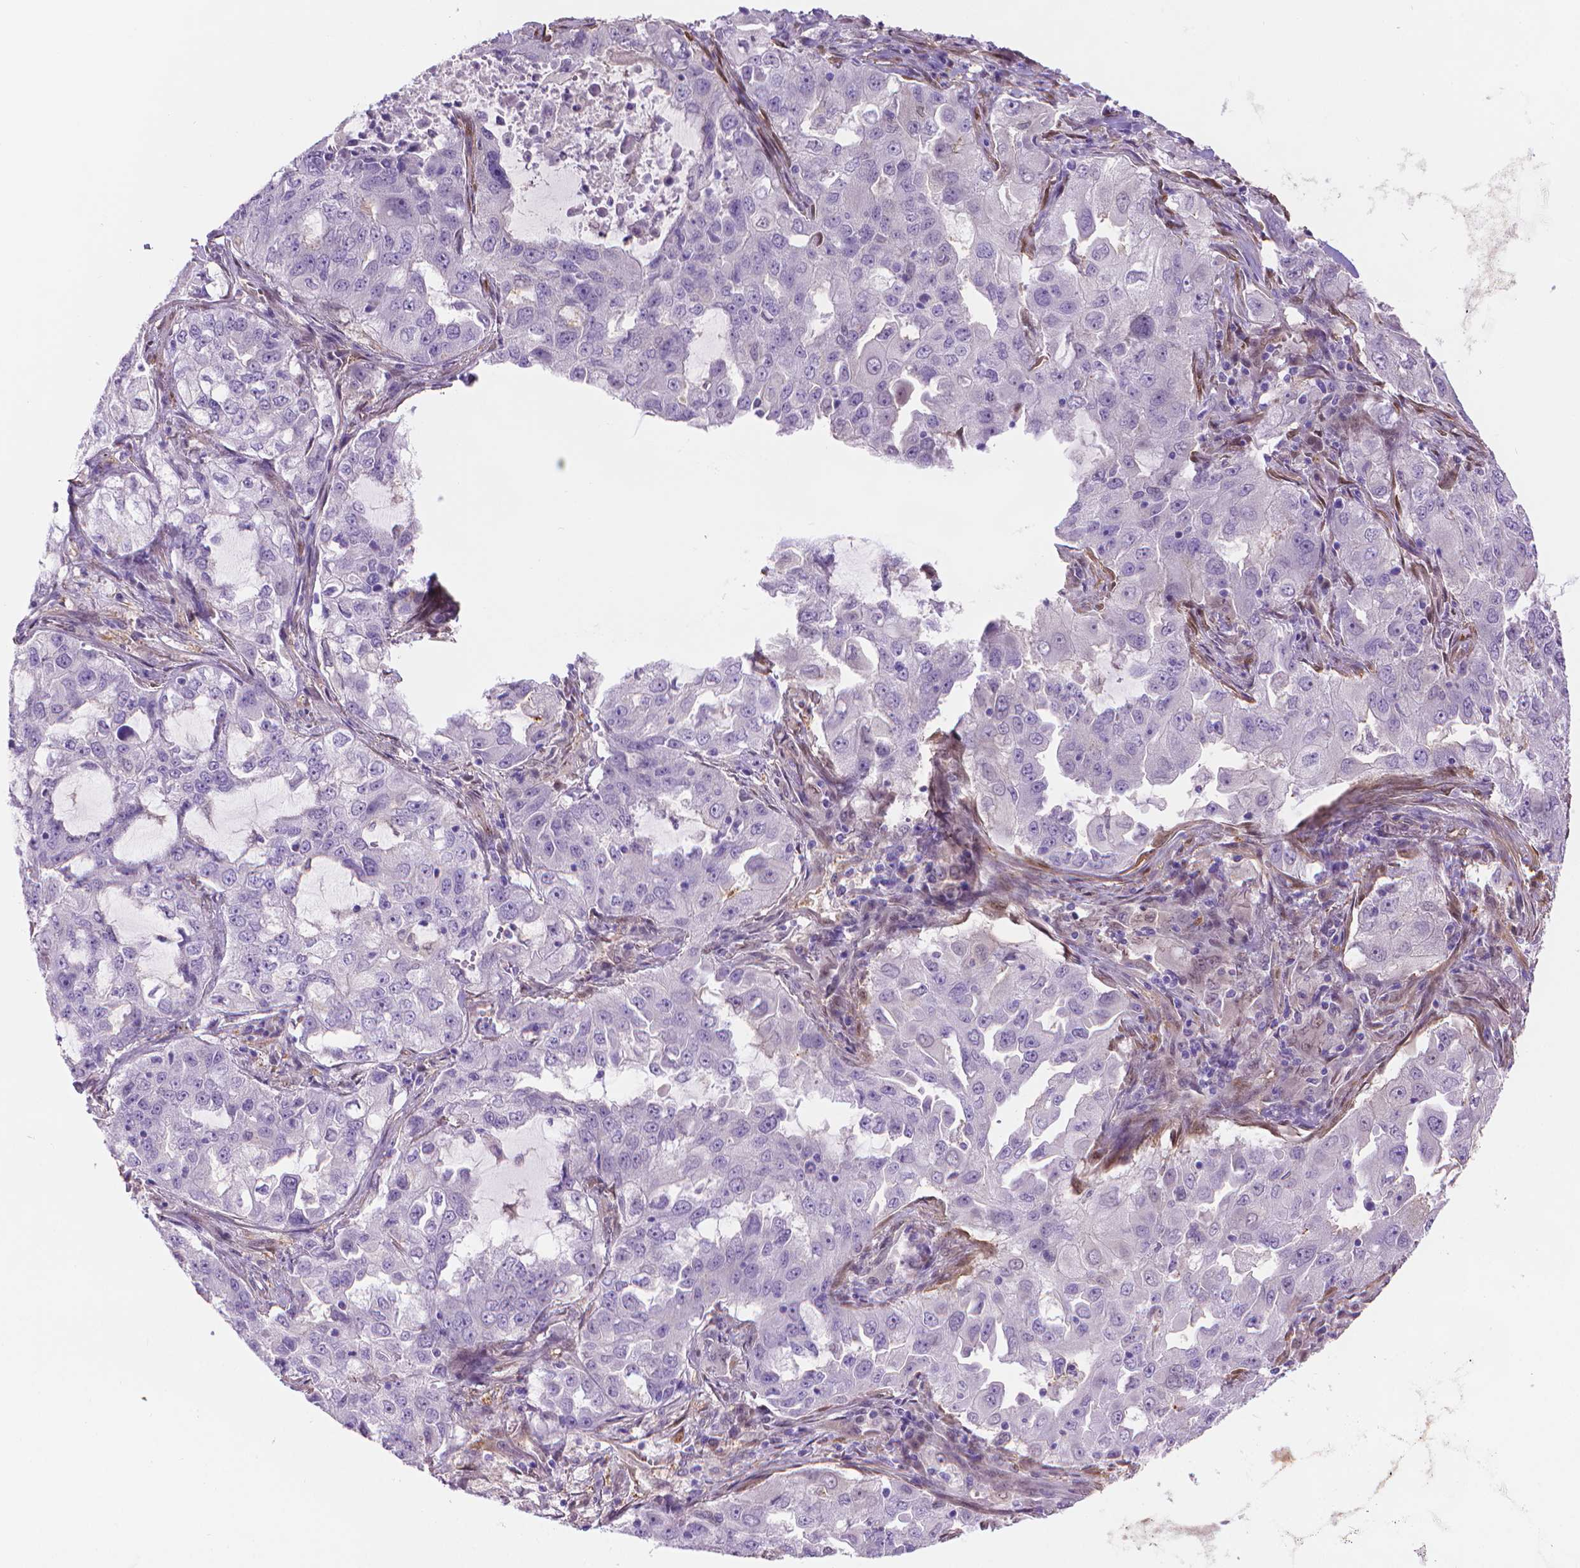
{"staining": {"intensity": "negative", "quantity": "none", "location": "none"}, "tissue": "lung cancer", "cell_type": "Tumor cells", "image_type": "cancer", "snomed": [{"axis": "morphology", "description": "Adenocarcinoma, NOS"}, {"axis": "topography", "description": "Lung"}], "caption": "This is an immunohistochemistry image of human adenocarcinoma (lung). There is no positivity in tumor cells.", "gene": "CLIC4", "patient": {"sex": "female", "age": 61}}